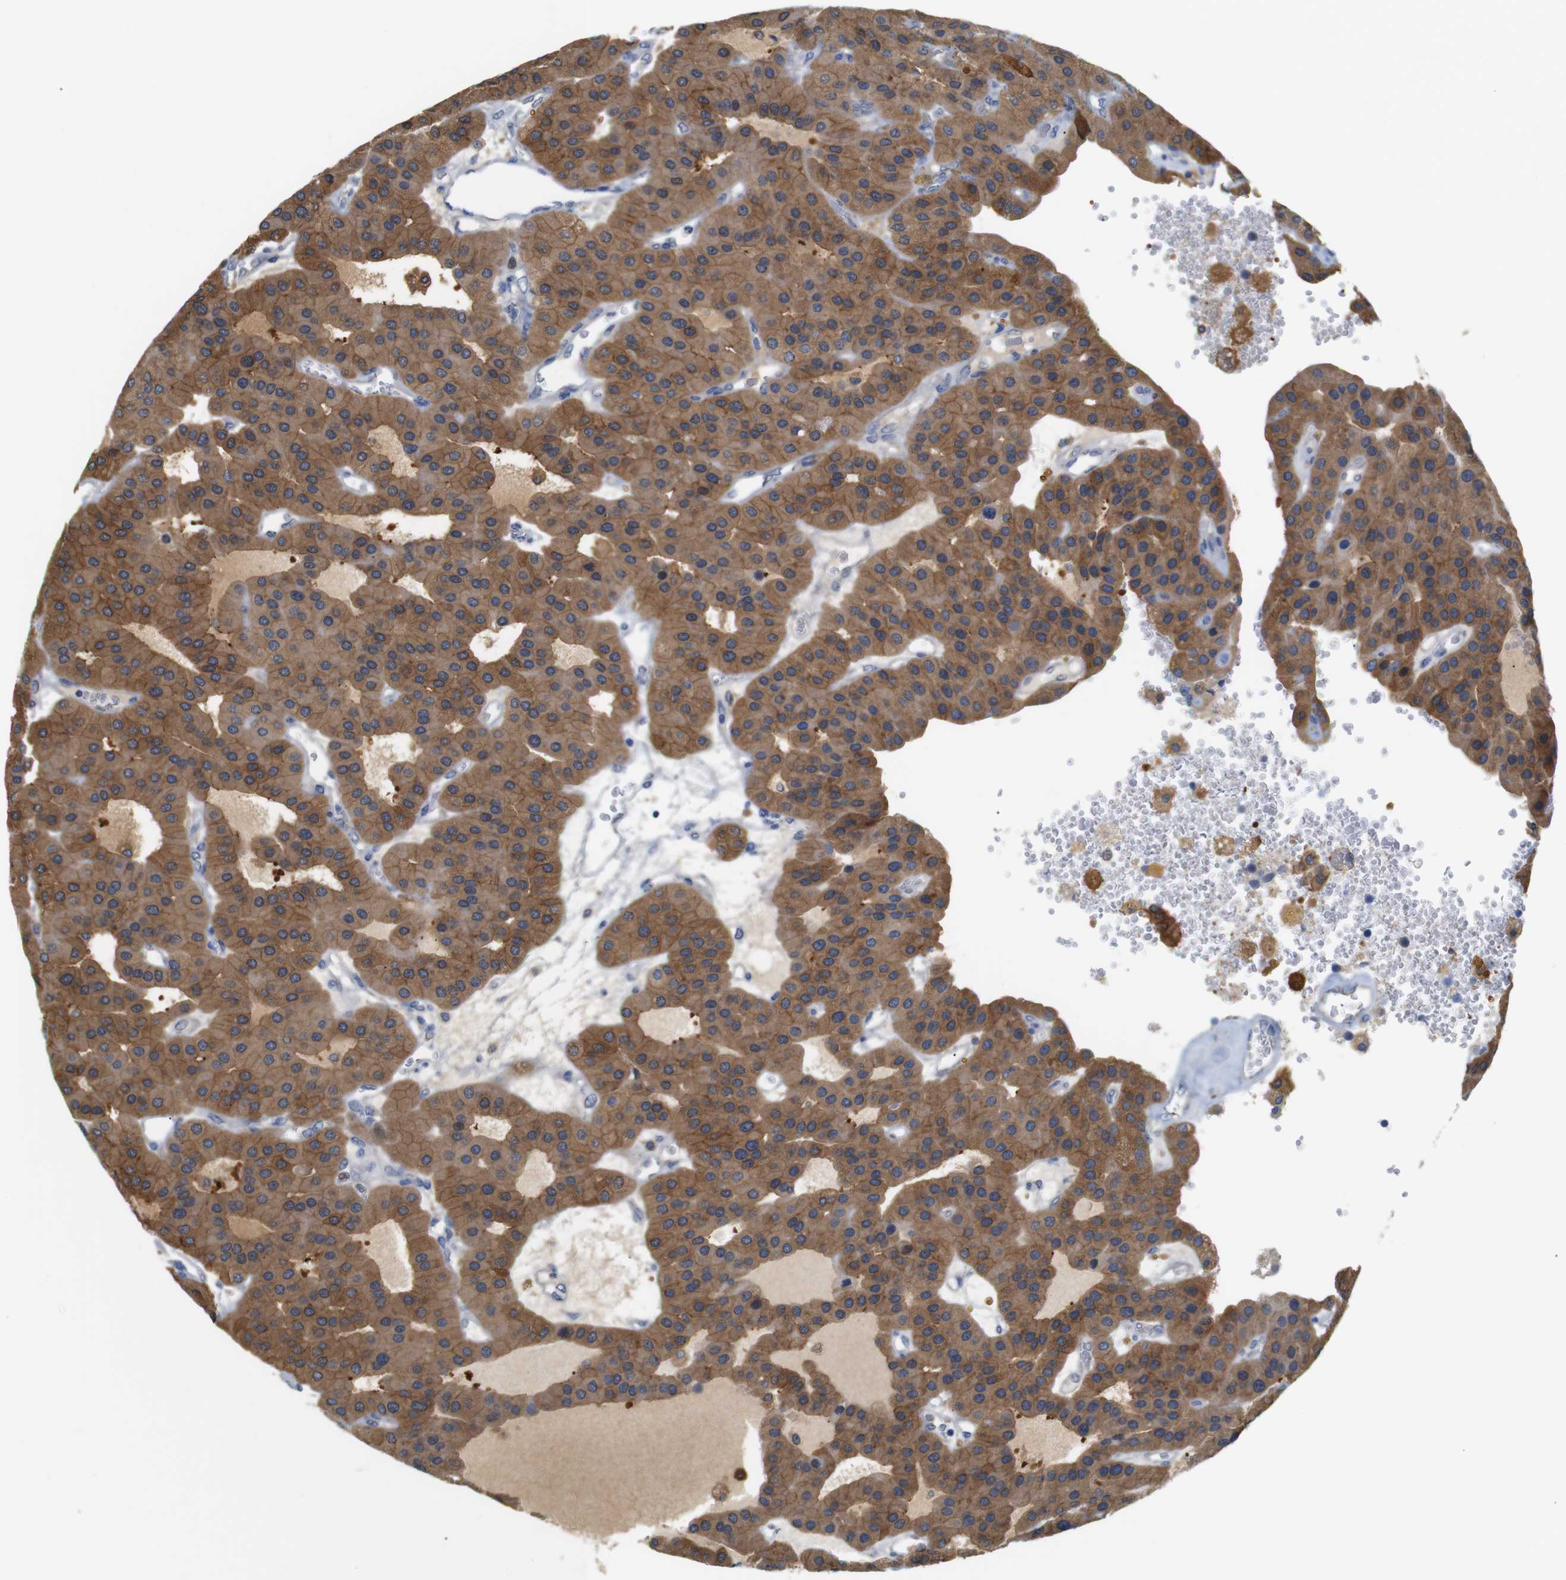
{"staining": {"intensity": "moderate", "quantity": ">75%", "location": "cytoplasmic/membranous"}, "tissue": "parathyroid gland", "cell_type": "Glandular cells", "image_type": "normal", "snomed": [{"axis": "morphology", "description": "Normal tissue, NOS"}, {"axis": "morphology", "description": "Adenoma, NOS"}, {"axis": "topography", "description": "Parathyroid gland"}], "caption": "Brown immunohistochemical staining in normal human parathyroid gland displays moderate cytoplasmic/membranous staining in about >75% of glandular cells.", "gene": "NEBL", "patient": {"sex": "female", "age": 86}}